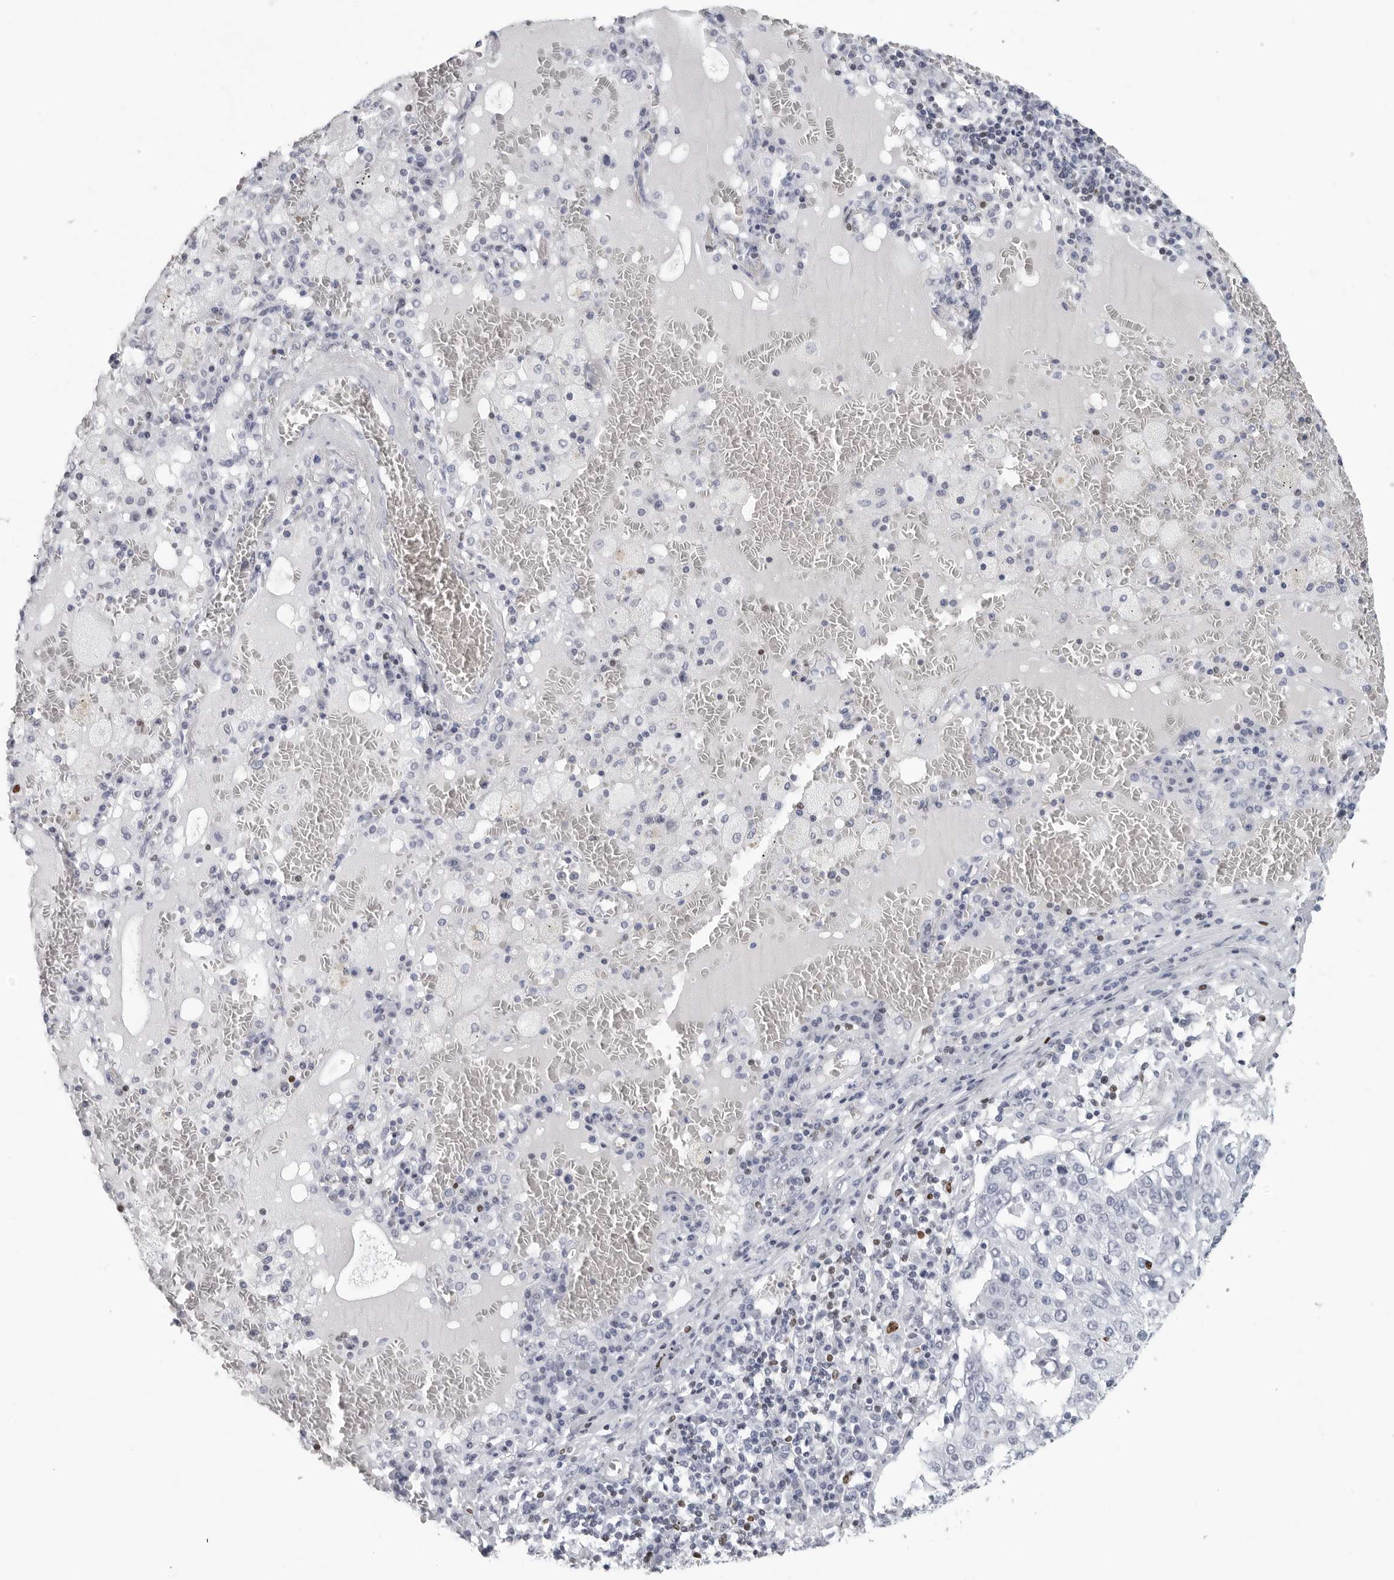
{"staining": {"intensity": "negative", "quantity": "none", "location": "none"}, "tissue": "lung cancer", "cell_type": "Tumor cells", "image_type": "cancer", "snomed": [{"axis": "morphology", "description": "Squamous cell carcinoma, NOS"}, {"axis": "topography", "description": "Lung"}], "caption": "The IHC micrograph has no significant positivity in tumor cells of lung cancer tissue. Brightfield microscopy of IHC stained with DAB (3,3'-diaminobenzidine) (brown) and hematoxylin (blue), captured at high magnification.", "gene": "SATB2", "patient": {"sex": "male", "age": 65}}